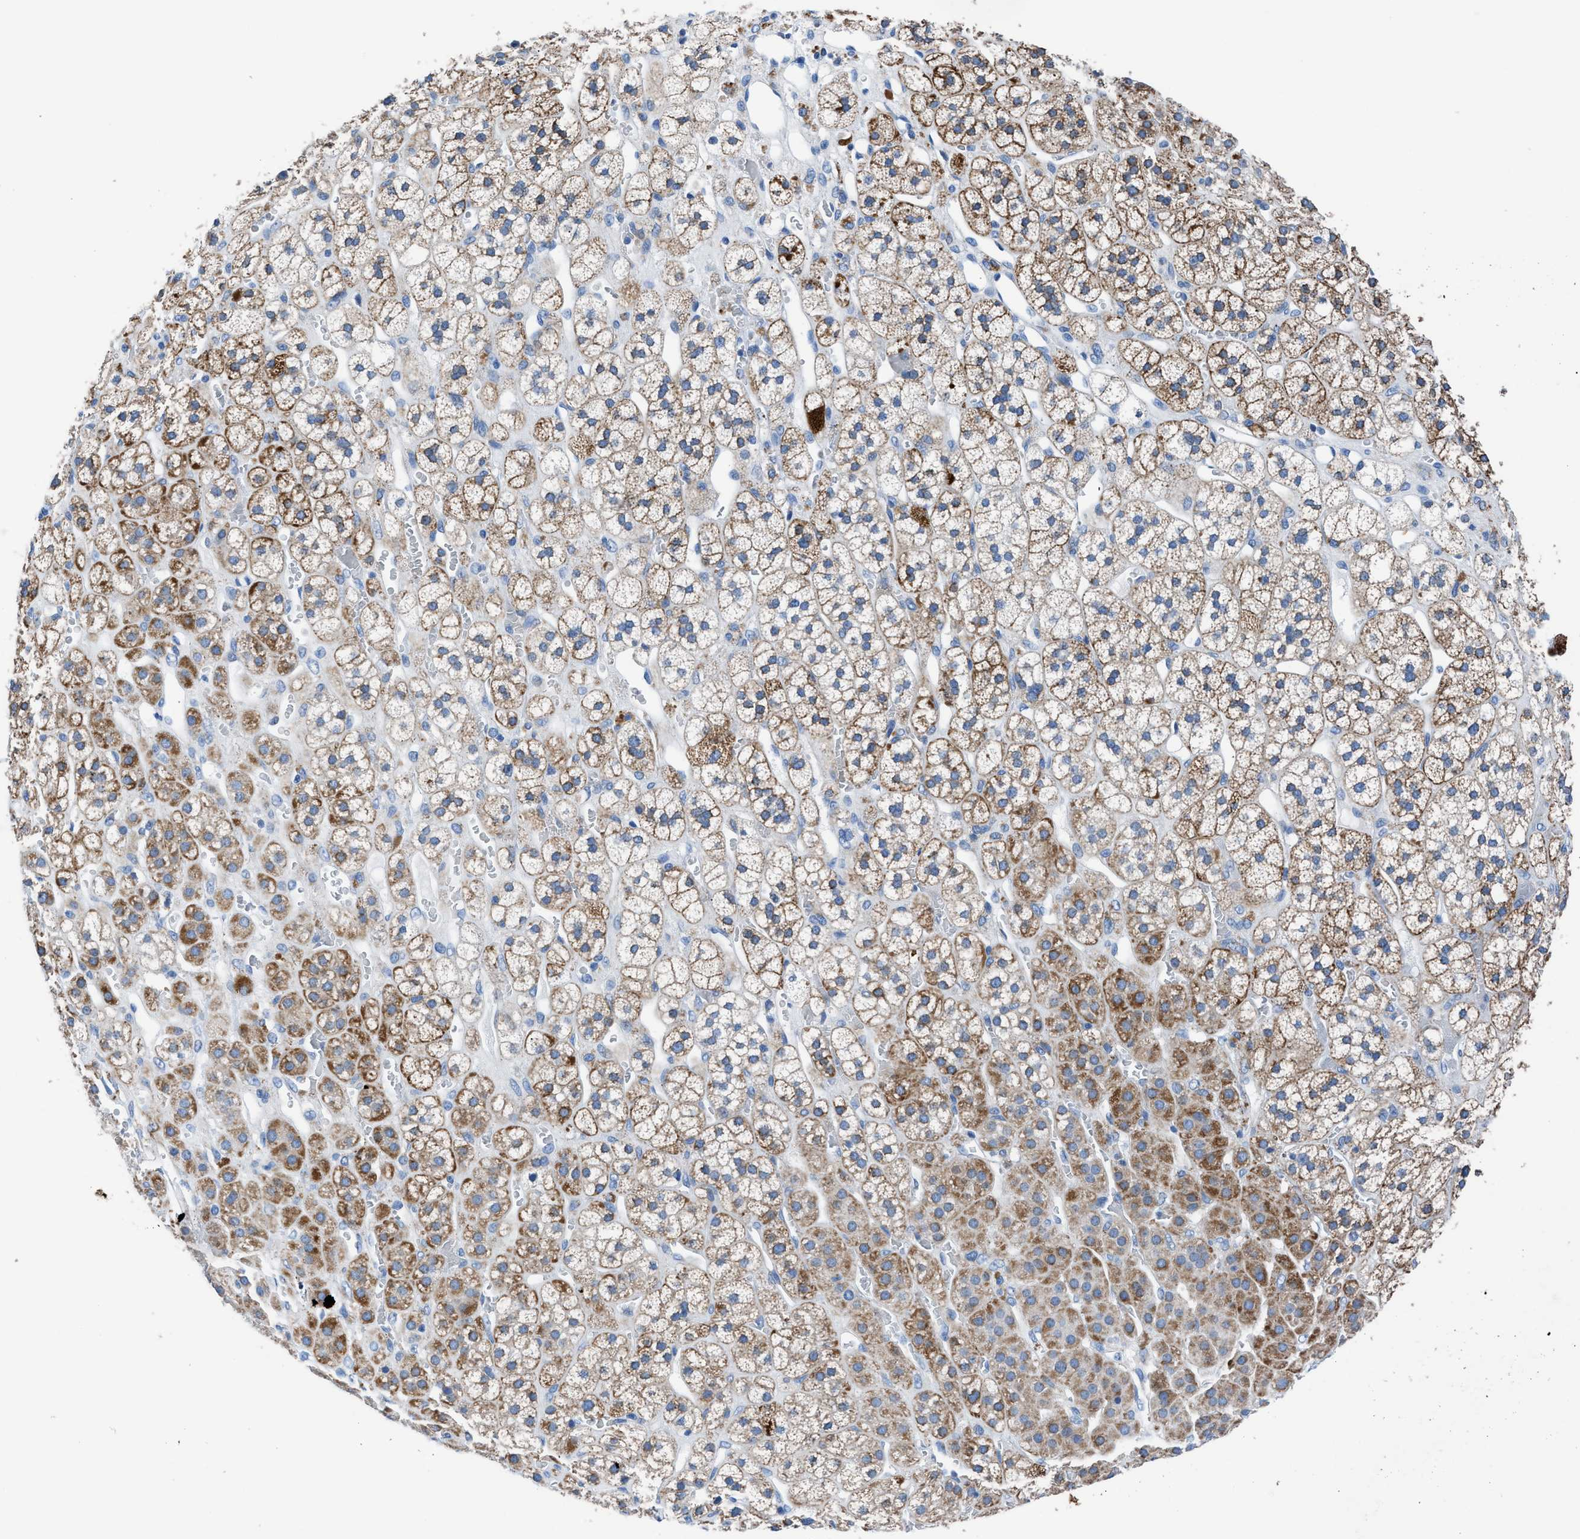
{"staining": {"intensity": "moderate", "quantity": ">75%", "location": "cytoplasmic/membranous"}, "tissue": "adrenal gland", "cell_type": "Glandular cells", "image_type": "normal", "snomed": [{"axis": "morphology", "description": "Normal tissue, NOS"}, {"axis": "topography", "description": "Adrenal gland"}], "caption": "A brown stain shows moderate cytoplasmic/membranous staining of a protein in glandular cells of normal adrenal gland. (Brightfield microscopy of DAB IHC at high magnification).", "gene": "ZDHHC3", "patient": {"sex": "male", "age": 56}}